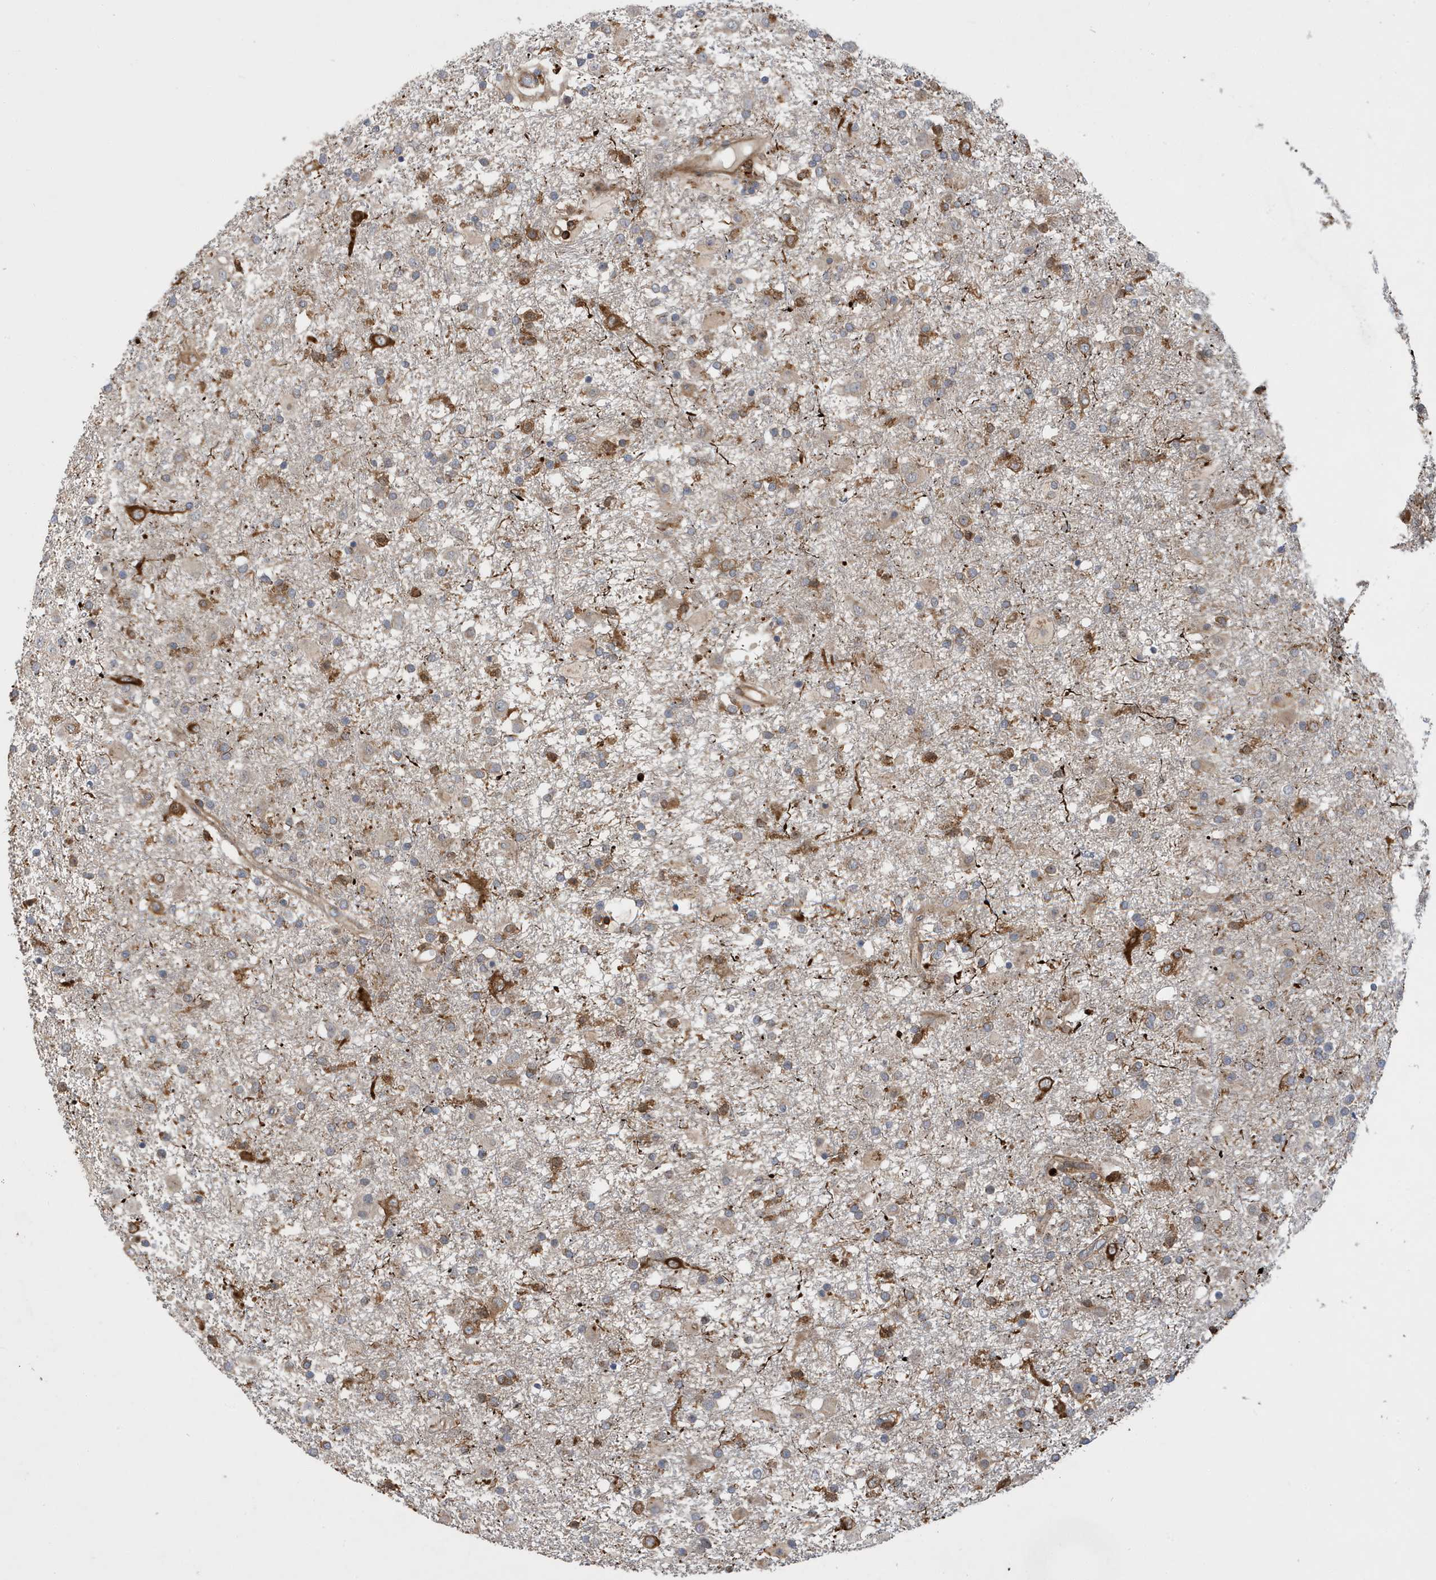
{"staining": {"intensity": "moderate", "quantity": "<25%", "location": "cytoplasmic/membranous"}, "tissue": "glioma", "cell_type": "Tumor cells", "image_type": "cancer", "snomed": [{"axis": "morphology", "description": "Glioma, malignant, Low grade"}, {"axis": "topography", "description": "Brain"}], "caption": "Protein expression analysis of glioma demonstrates moderate cytoplasmic/membranous positivity in about <25% of tumor cells.", "gene": "LAPTM4A", "patient": {"sex": "male", "age": 65}}